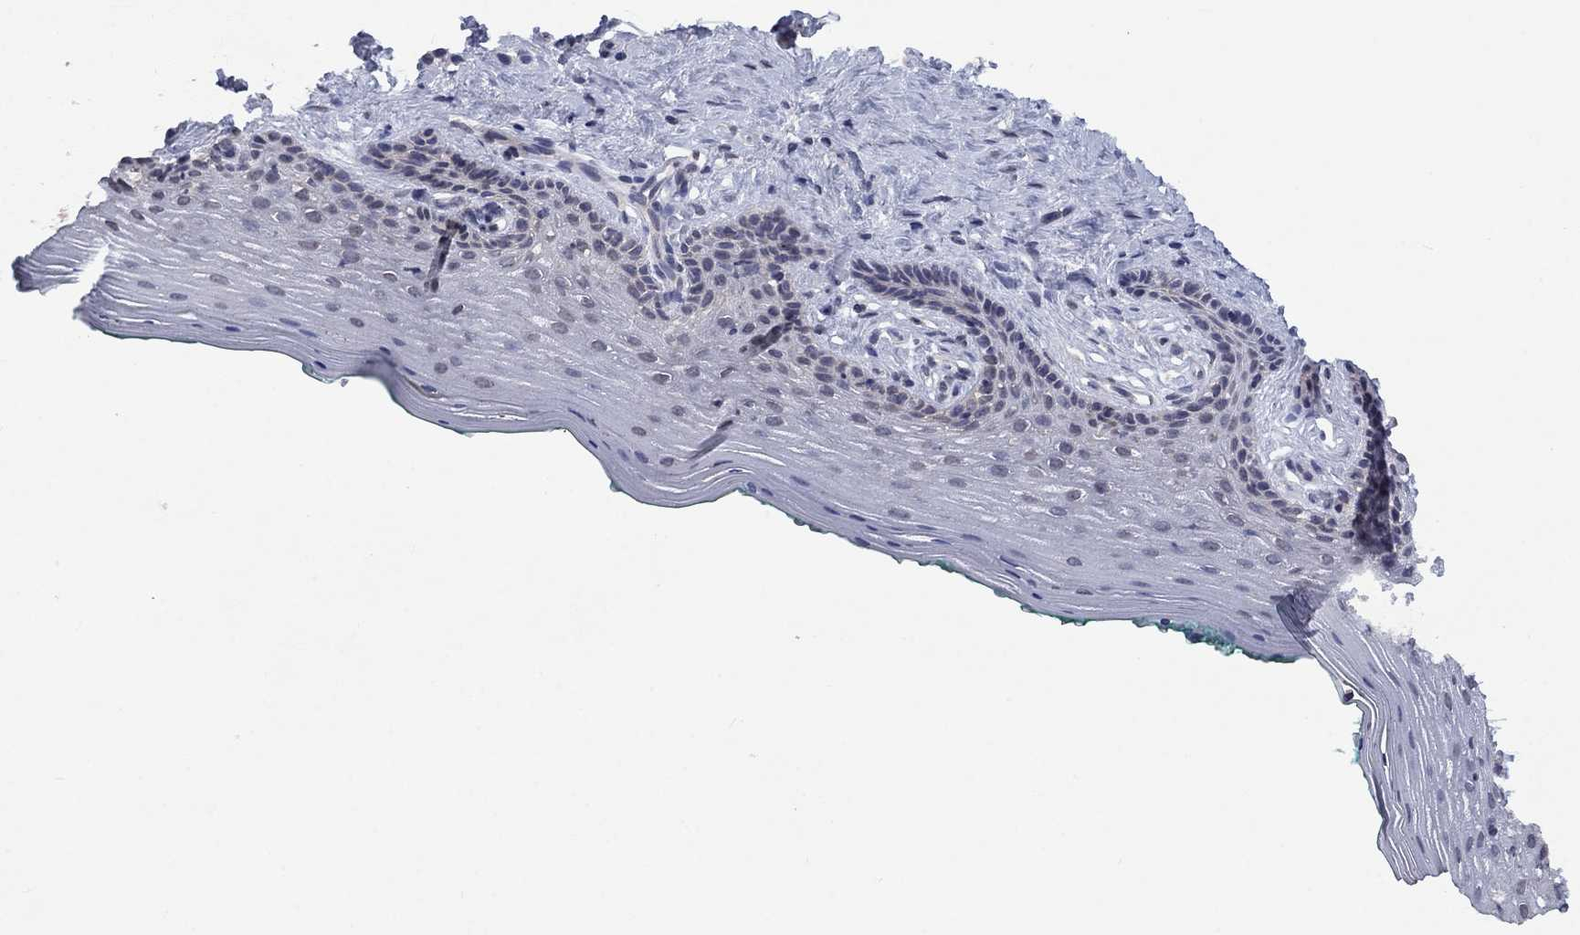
{"staining": {"intensity": "weak", "quantity": "<25%", "location": "cytoplasmic/membranous,nuclear"}, "tissue": "vagina", "cell_type": "Squamous epithelial cells", "image_type": "normal", "snomed": [{"axis": "morphology", "description": "Normal tissue, NOS"}, {"axis": "topography", "description": "Vagina"}], "caption": "Histopathology image shows no significant protein staining in squamous epithelial cells of unremarkable vagina. (DAB IHC, high magnification).", "gene": "SPATA33", "patient": {"sex": "female", "age": 45}}